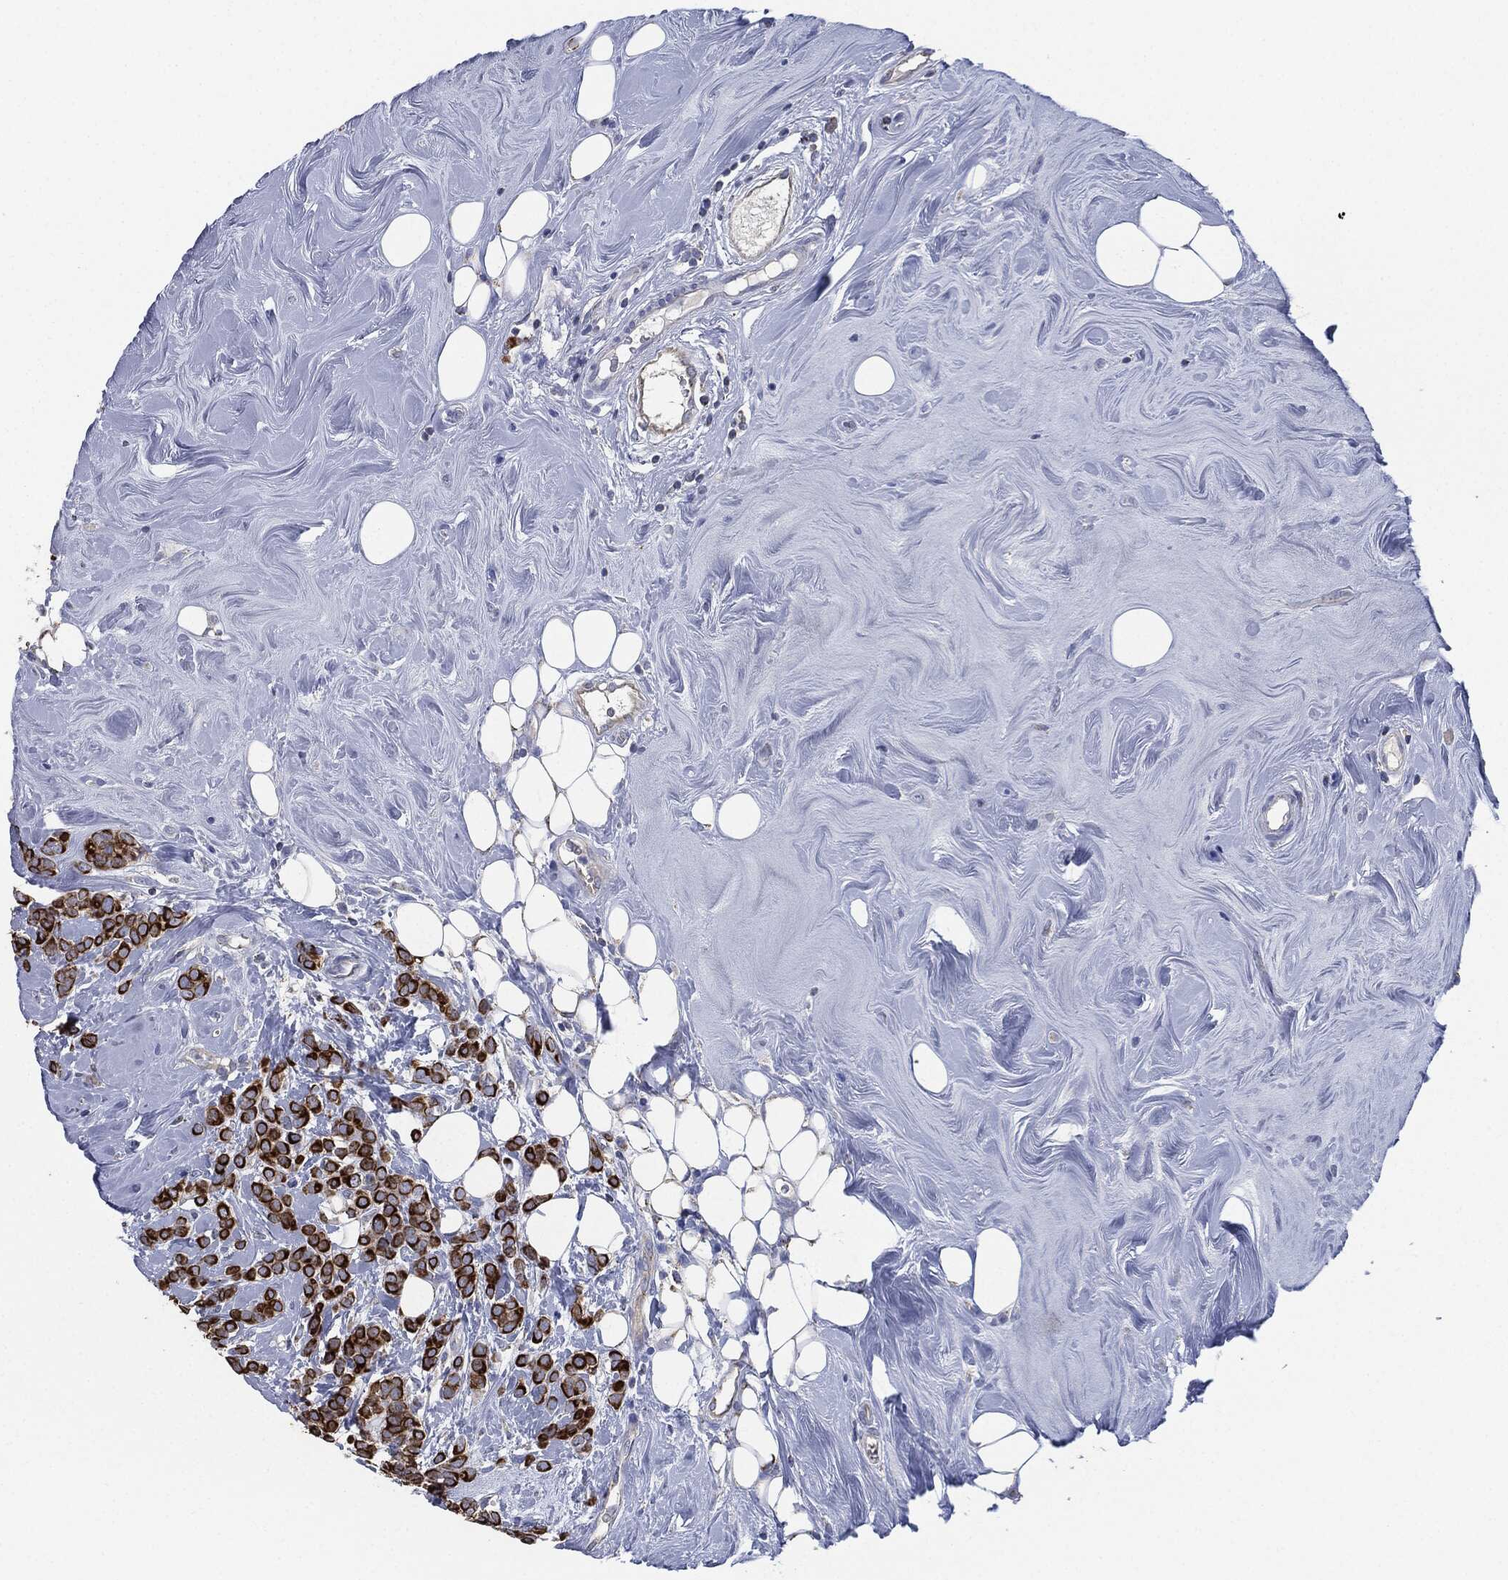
{"staining": {"intensity": "strong", "quantity": ">75%", "location": "cytoplasmic/membranous"}, "tissue": "breast cancer", "cell_type": "Tumor cells", "image_type": "cancer", "snomed": [{"axis": "morphology", "description": "Lobular carcinoma"}, {"axis": "topography", "description": "Breast"}], "caption": "The micrograph reveals staining of lobular carcinoma (breast), revealing strong cytoplasmic/membranous protein expression (brown color) within tumor cells.", "gene": "SHROOM2", "patient": {"sex": "female", "age": 49}}